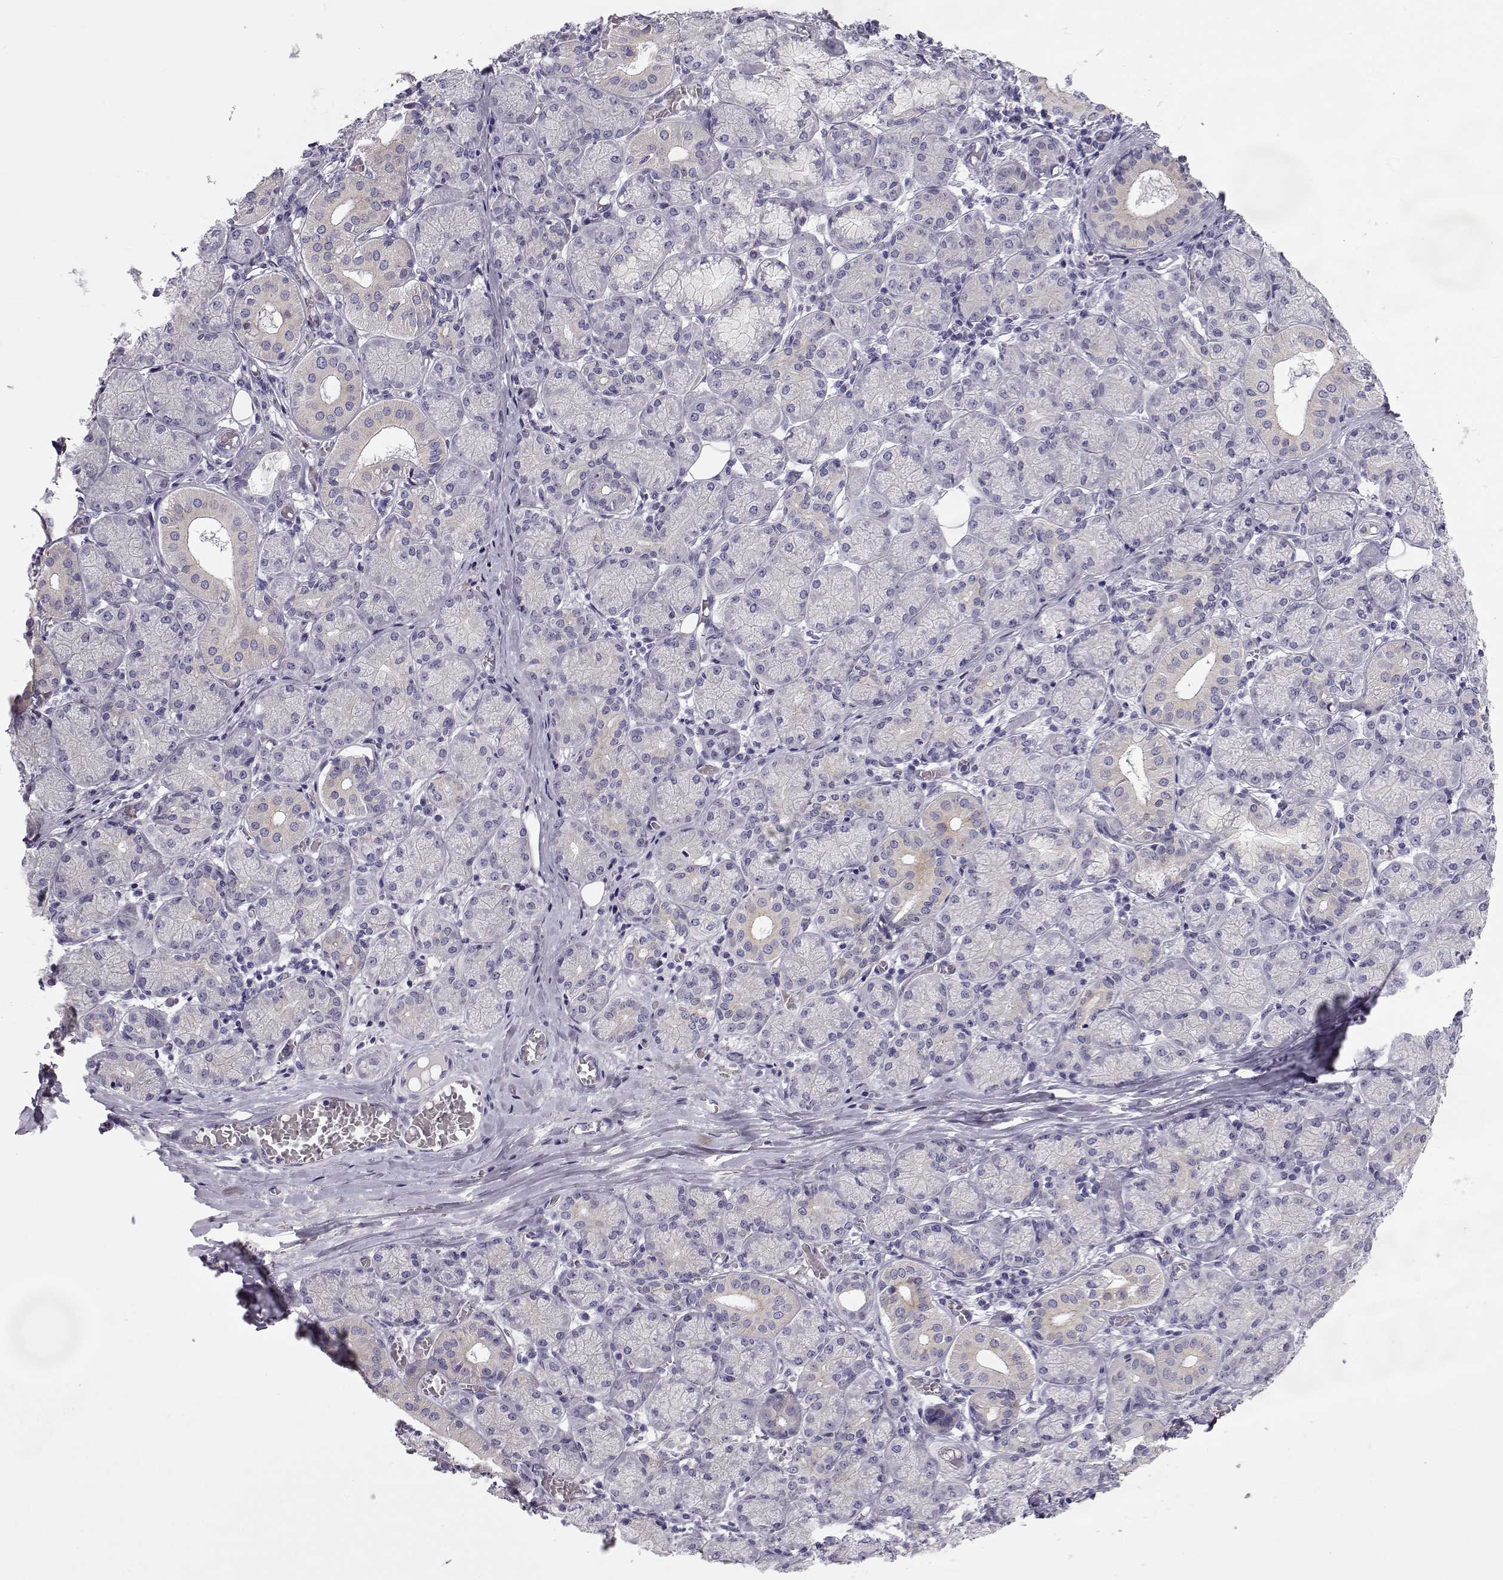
{"staining": {"intensity": "weak", "quantity": "<25%", "location": "cytoplasmic/membranous"}, "tissue": "salivary gland", "cell_type": "Glandular cells", "image_type": "normal", "snomed": [{"axis": "morphology", "description": "Normal tissue, NOS"}, {"axis": "topography", "description": "Salivary gland"}, {"axis": "topography", "description": "Peripheral nerve tissue"}], "caption": "The image exhibits no staining of glandular cells in unremarkable salivary gland.", "gene": "GPR26", "patient": {"sex": "female", "age": 24}}